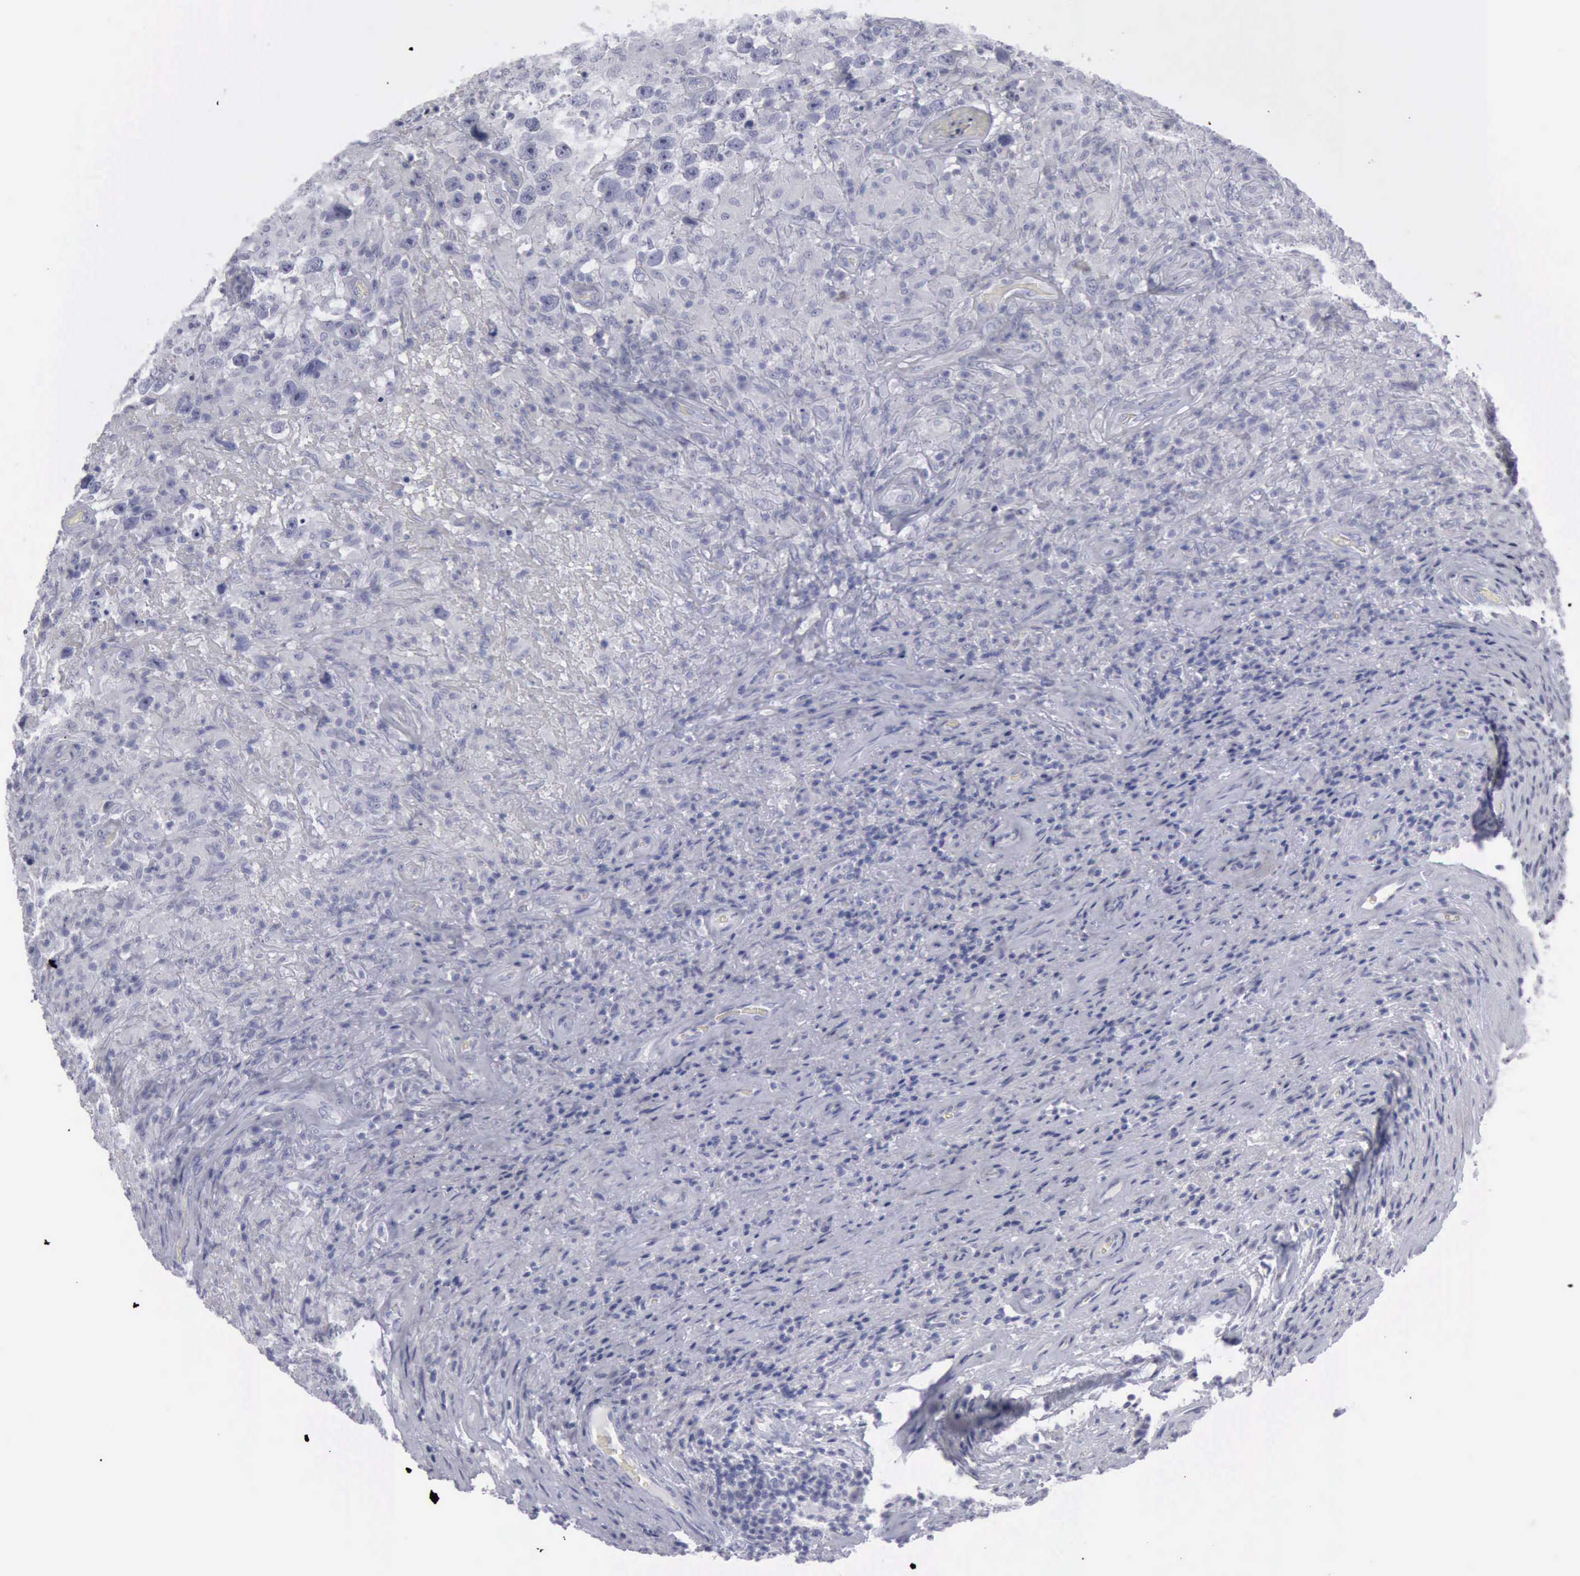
{"staining": {"intensity": "negative", "quantity": "none", "location": "none"}, "tissue": "testis cancer", "cell_type": "Tumor cells", "image_type": "cancer", "snomed": [{"axis": "morphology", "description": "Seminoma, NOS"}, {"axis": "topography", "description": "Testis"}], "caption": "This is a micrograph of IHC staining of seminoma (testis), which shows no positivity in tumor cells.", "gene": "KRT13", "patient": {"sex": "male", "age": 34}}